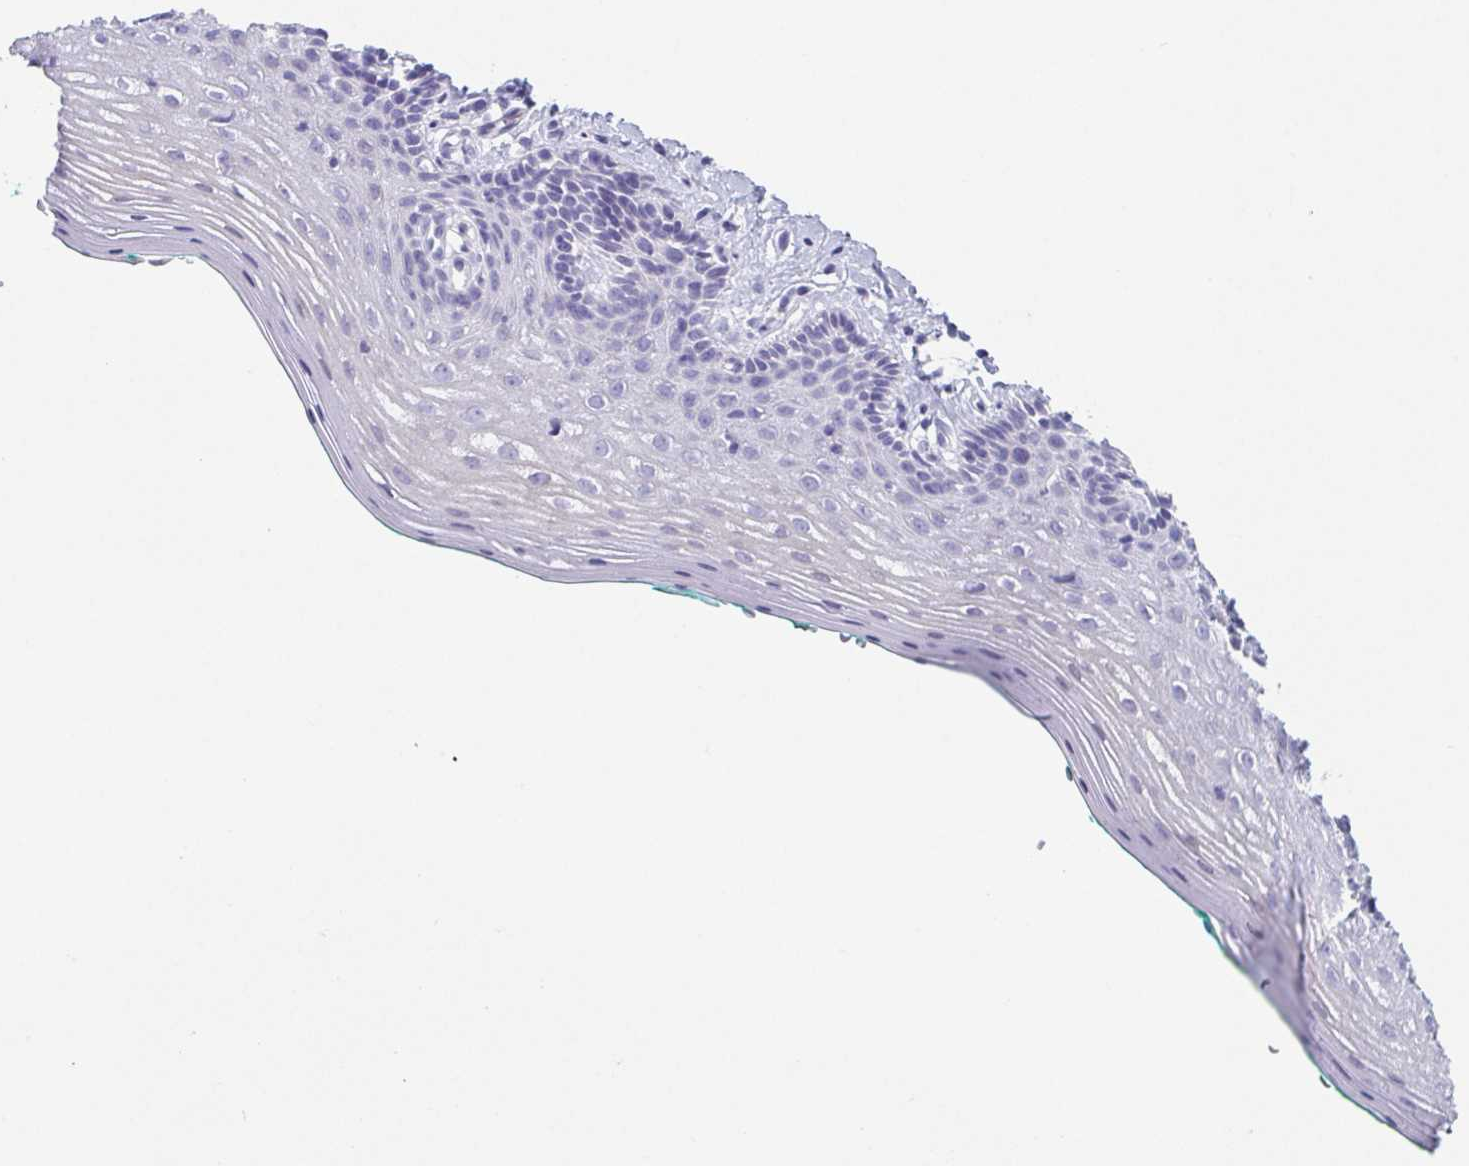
{"staining": {"intensity": "negative", "quantity": "none", "location": "none"}, "tissue": "vagina", "cell_type": "Squamous epithelial cells", "image_type": "normal", "snomed": [{"axis": "morphology", "description": "Normal tissue, NOS"}, {"axis": "topography", "description": "Vagina"}], "caption": "A micrograph of vagina stained for a protein shows no brown staining in squamous epithelial cells.", "gene": "HDGFL1", "patient": {"sex": "female", "age": 42}}